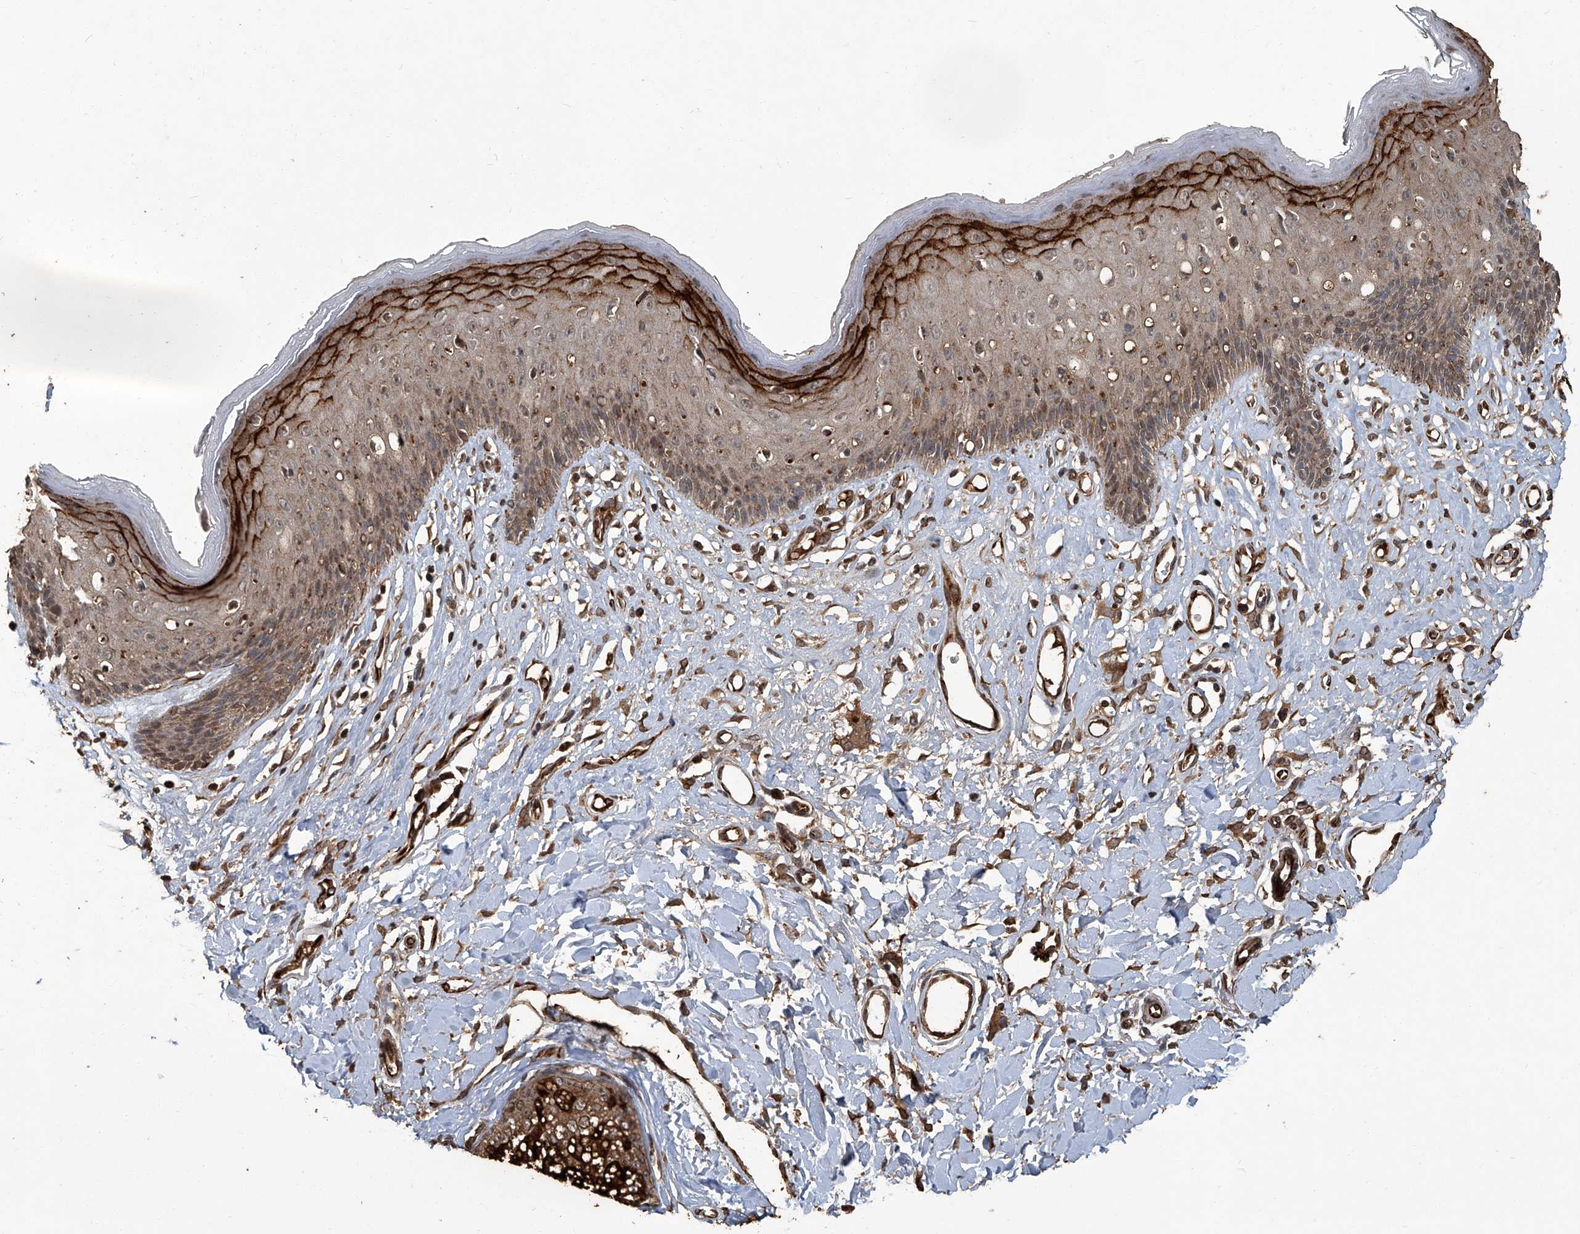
{"staining": {"intensity": "strong", "quantity": "<25%", "location": "cytoplasmic/membranous"}, "tissue": "skin", "cell_type": "Epidermal cells", "image_type": "normal", "snomed": [{"axis": "morphology", "description": "Normal tissue, NOS"}, {"axis": "morphology", "description": "Squamous cell carcinoma, NOS"}, {"axis": "topography", "description": "Vulva"}], "caption": "Immunohistochemical staining of benign human skin reveals strong cytoplasmic/membranous protein positivity in approximately <25% of epidermal cells. The staining is performed using DAB (3,3'-diaminobenzidine) brown chromogen to label protein expression. The nuclei are counter-stained blue using hematoxylin.", "gene": "GPR132", "patient": {"sex": "female", "age": 85}}